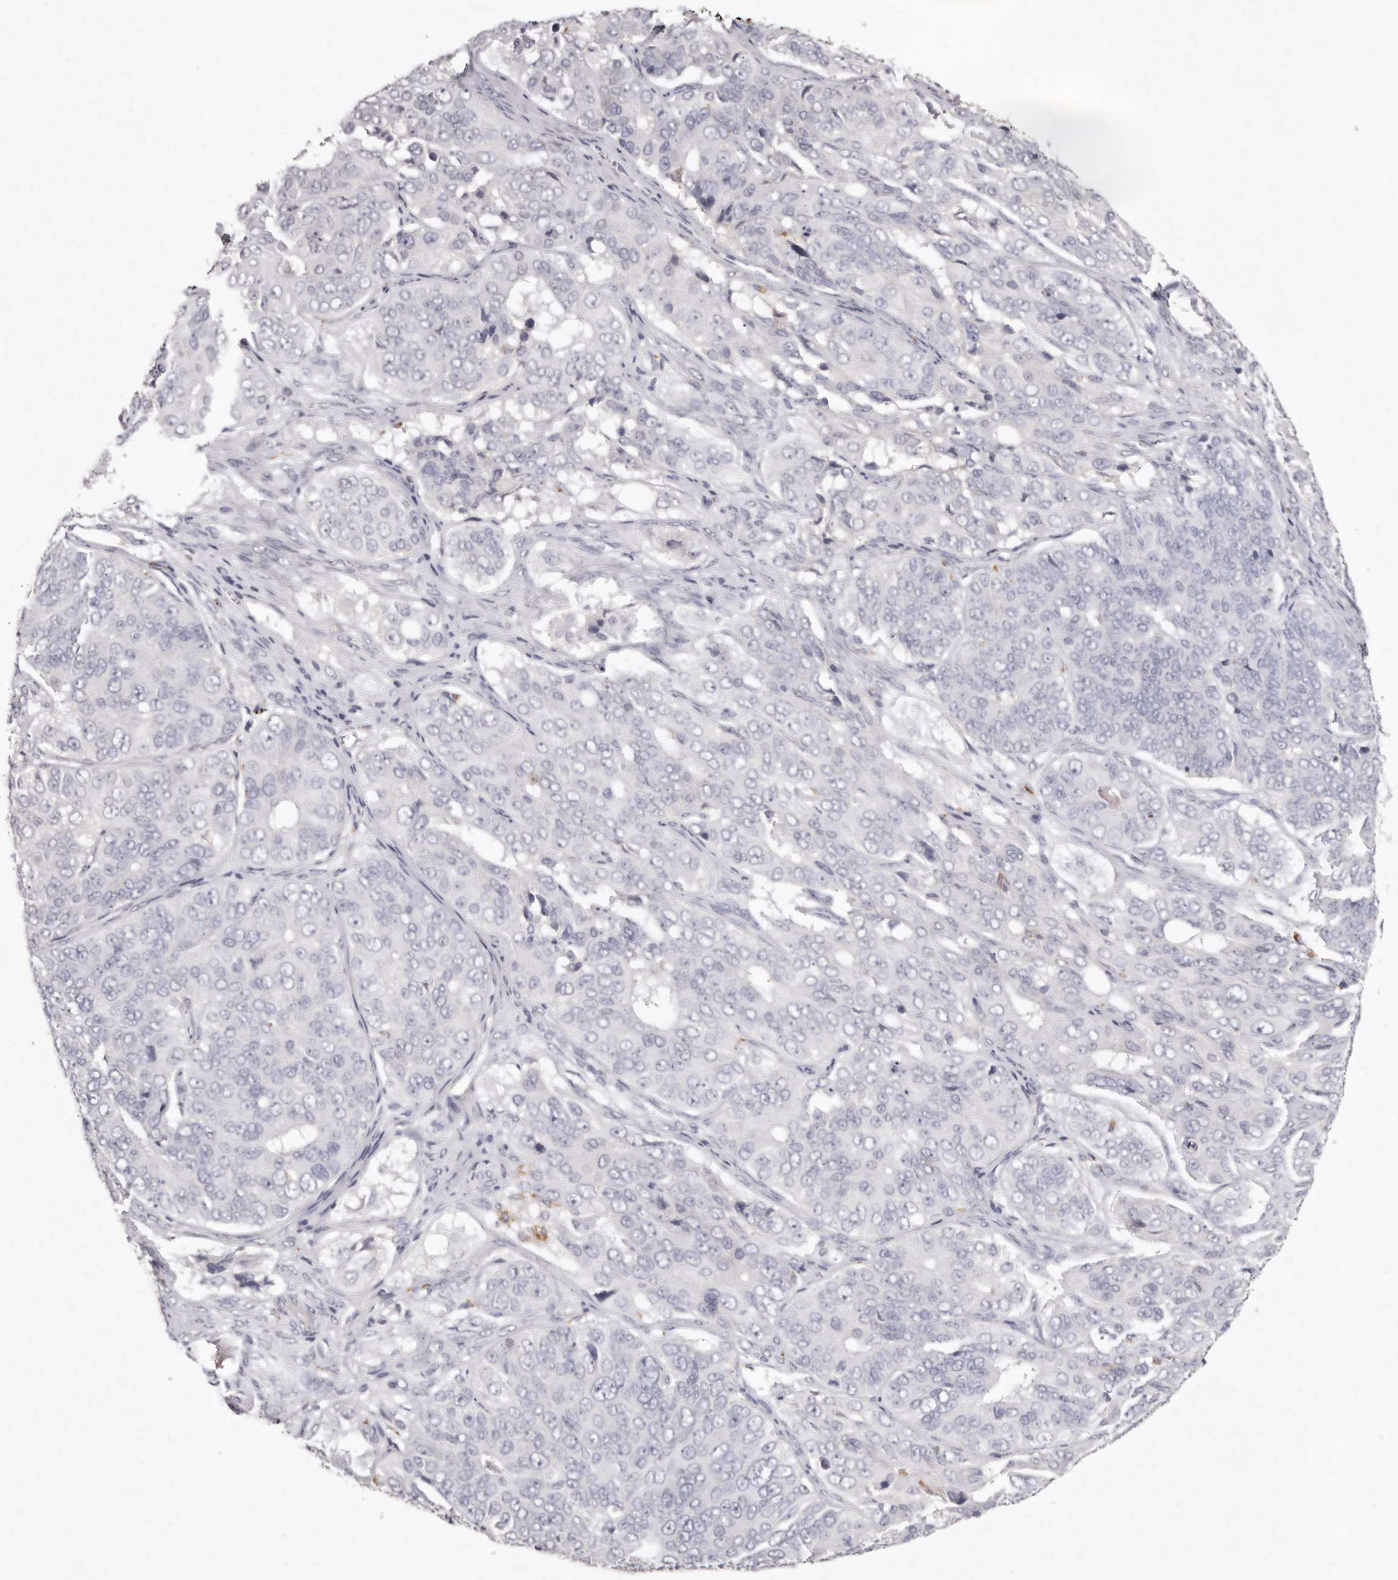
{"staining": {"intensity": "negative", "quantity": "none", "location": "none"}, "tissue": "ovarian cancer", "cell_type": "Tumor cells", "image_type": "cancer", "snomed": [{"axis": "morphology", "description": "Carcinoma, endometroid"}, {"axis": "topography", "description": "Ovary"}], "caption": "Endometroid carcinoma (ovarian) was stained to show a protein in brown. There is no significant positivity in tumor cells.", "gene": "FAM185A", "patient": {"sex": "female", "age": 51}}